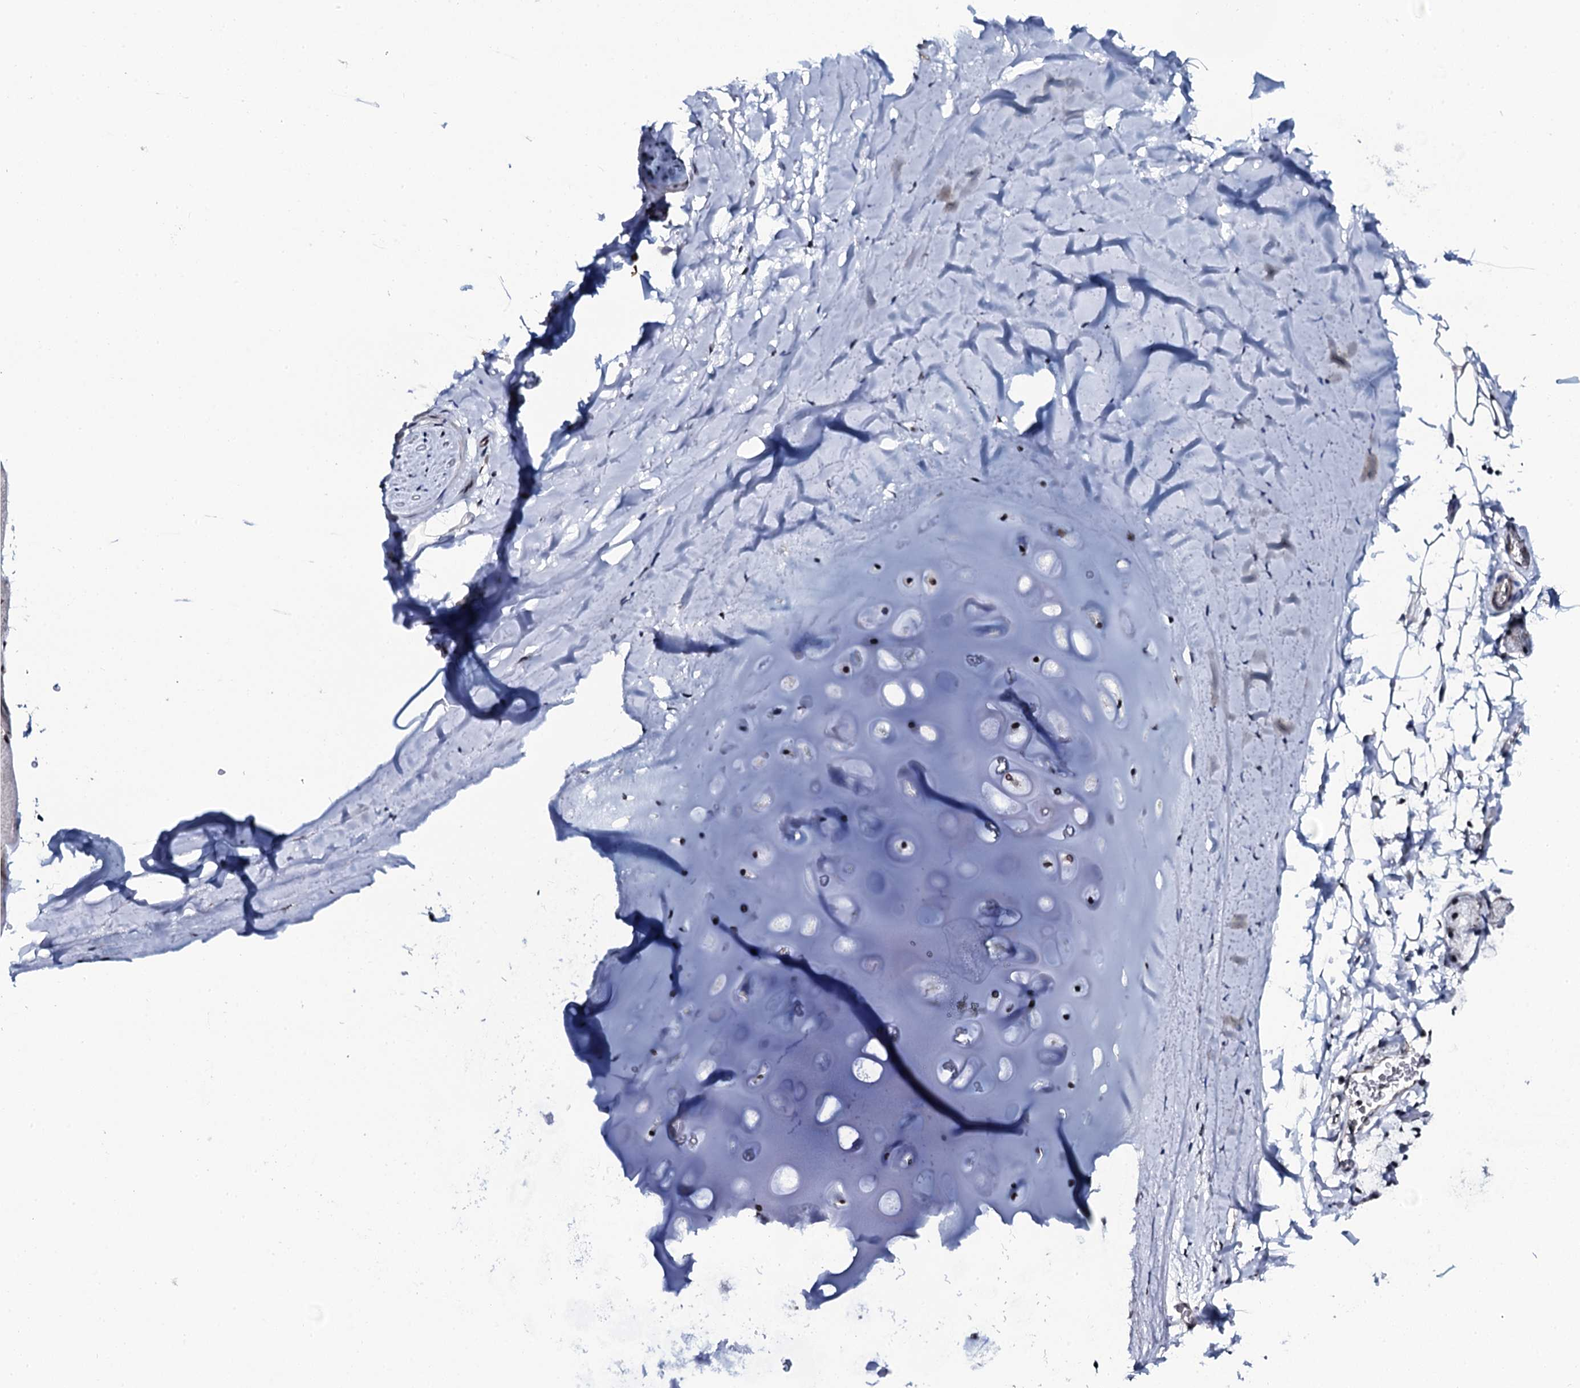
{"staining": {"intensity": "weak", "quantity": "<25%", "location": "nuclear"}, "tissue": "adipose tissue", "cell_type": "Adipocytes", "image_type": "normal", "snomed": [{"axis": "morphology", "description": "Normal tissue, NOS"}, {"axis": "topography", "description": "Lymph node"}, {"axis": "topography", "description": "Bronchus"}], "caption": "This is an IHC micrograph of benign human adipose tissue. There is no positivity in adipocytes.", "gene": "CWC15", "patient": {"sex": "male", "age": 63}}